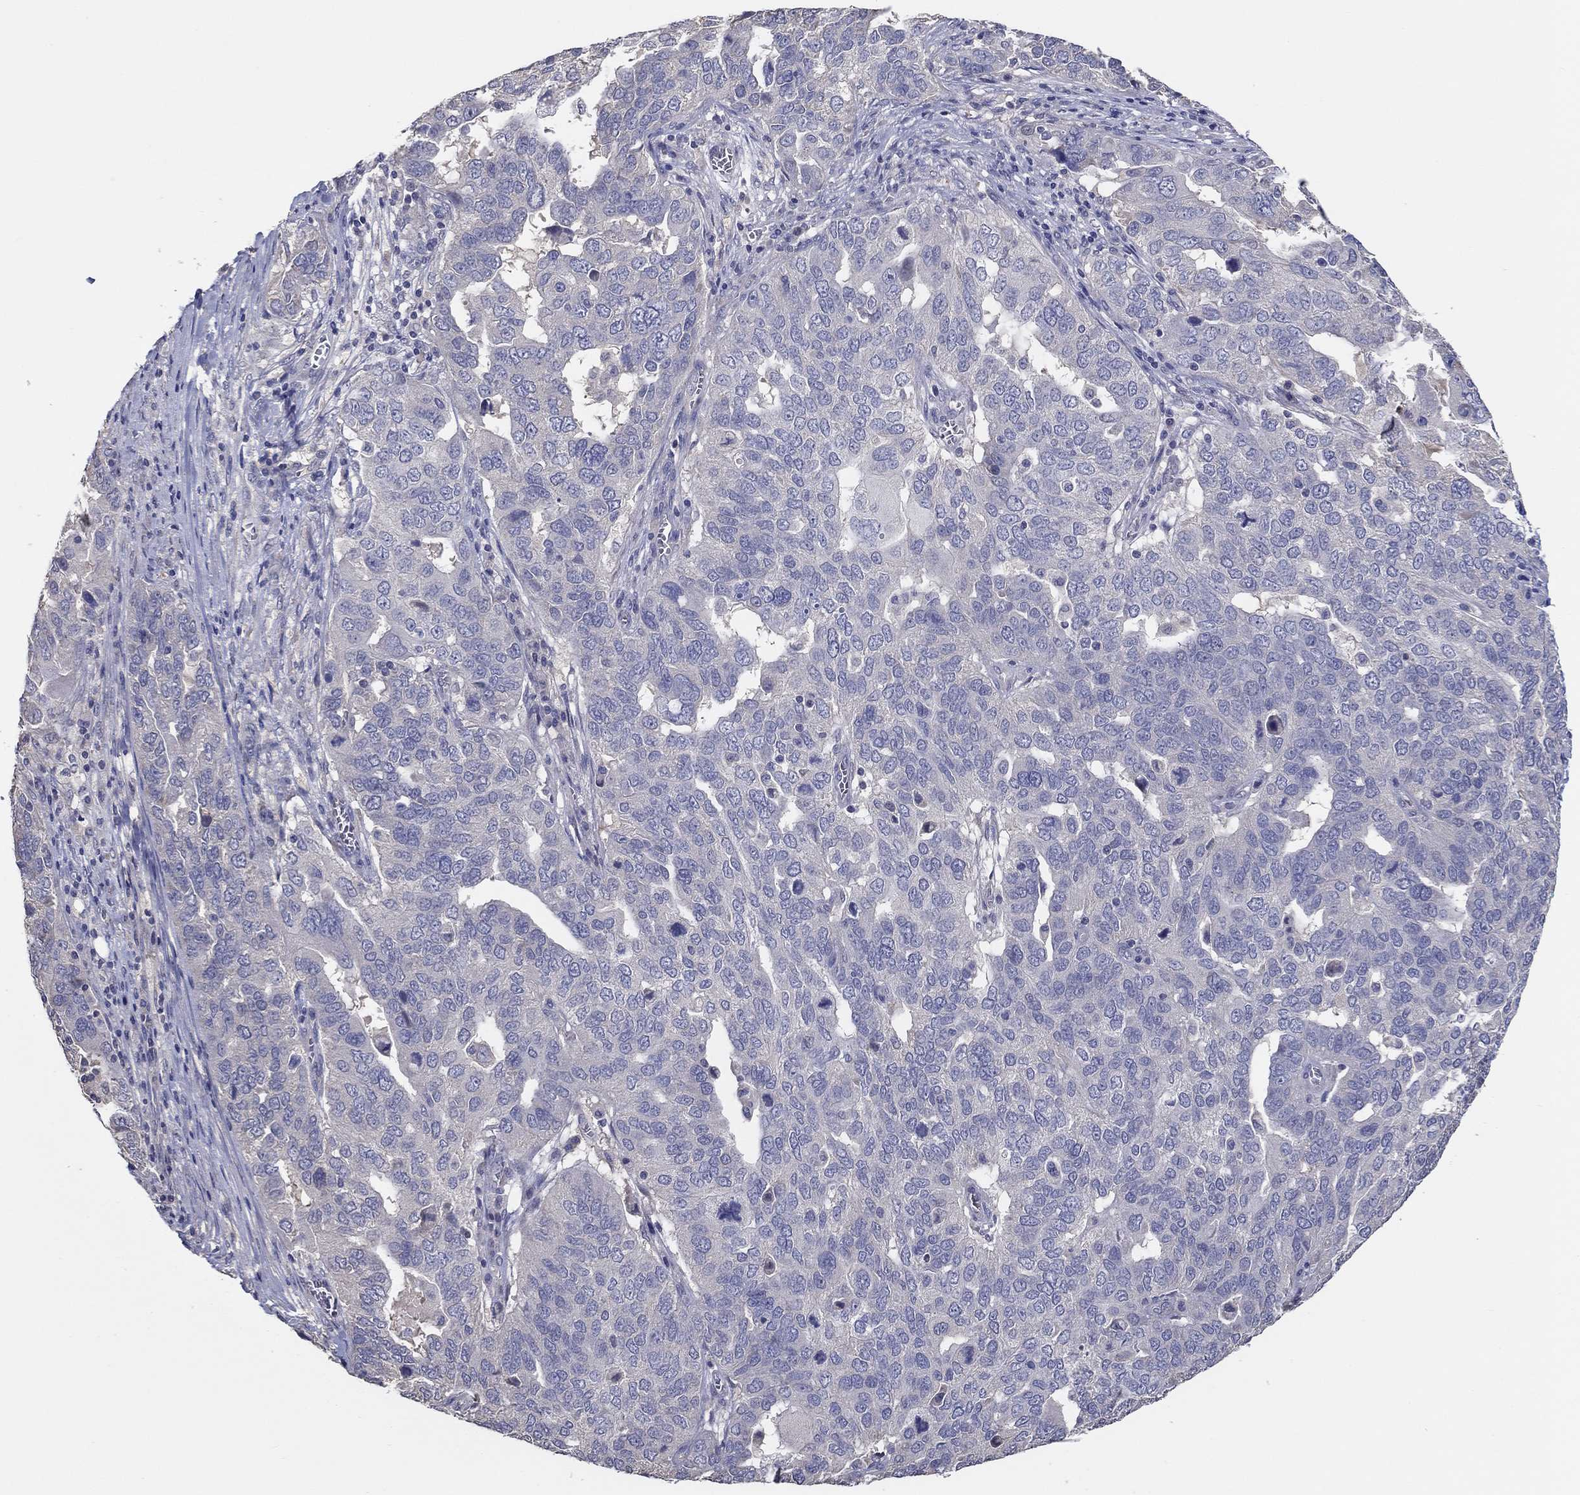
{"staining": {"intensity": "negative", "quantity": "none", "location": "none"}, "tissue": "ovarian cancer", "cell_type": "Tumor cells", "image_type": "cancer", "snomed": [{"axis": "morphology", "description": "Carcinoma, endometroid"}, {"axis": "topography", "description": "Soft tissue"}, {"axis": "topography", "description": "Ovary"}], "caption": "An IHC photomicrograph of endometroid carcinoma (ovarian) is shown. There is no staining in tumor cells of endometroid carcinoma (ovarian). (DAB immunohistochemistry (IHC), high magnification).", "gene": "DOCK3", "patient": {"sex": "female", "age": 52}}